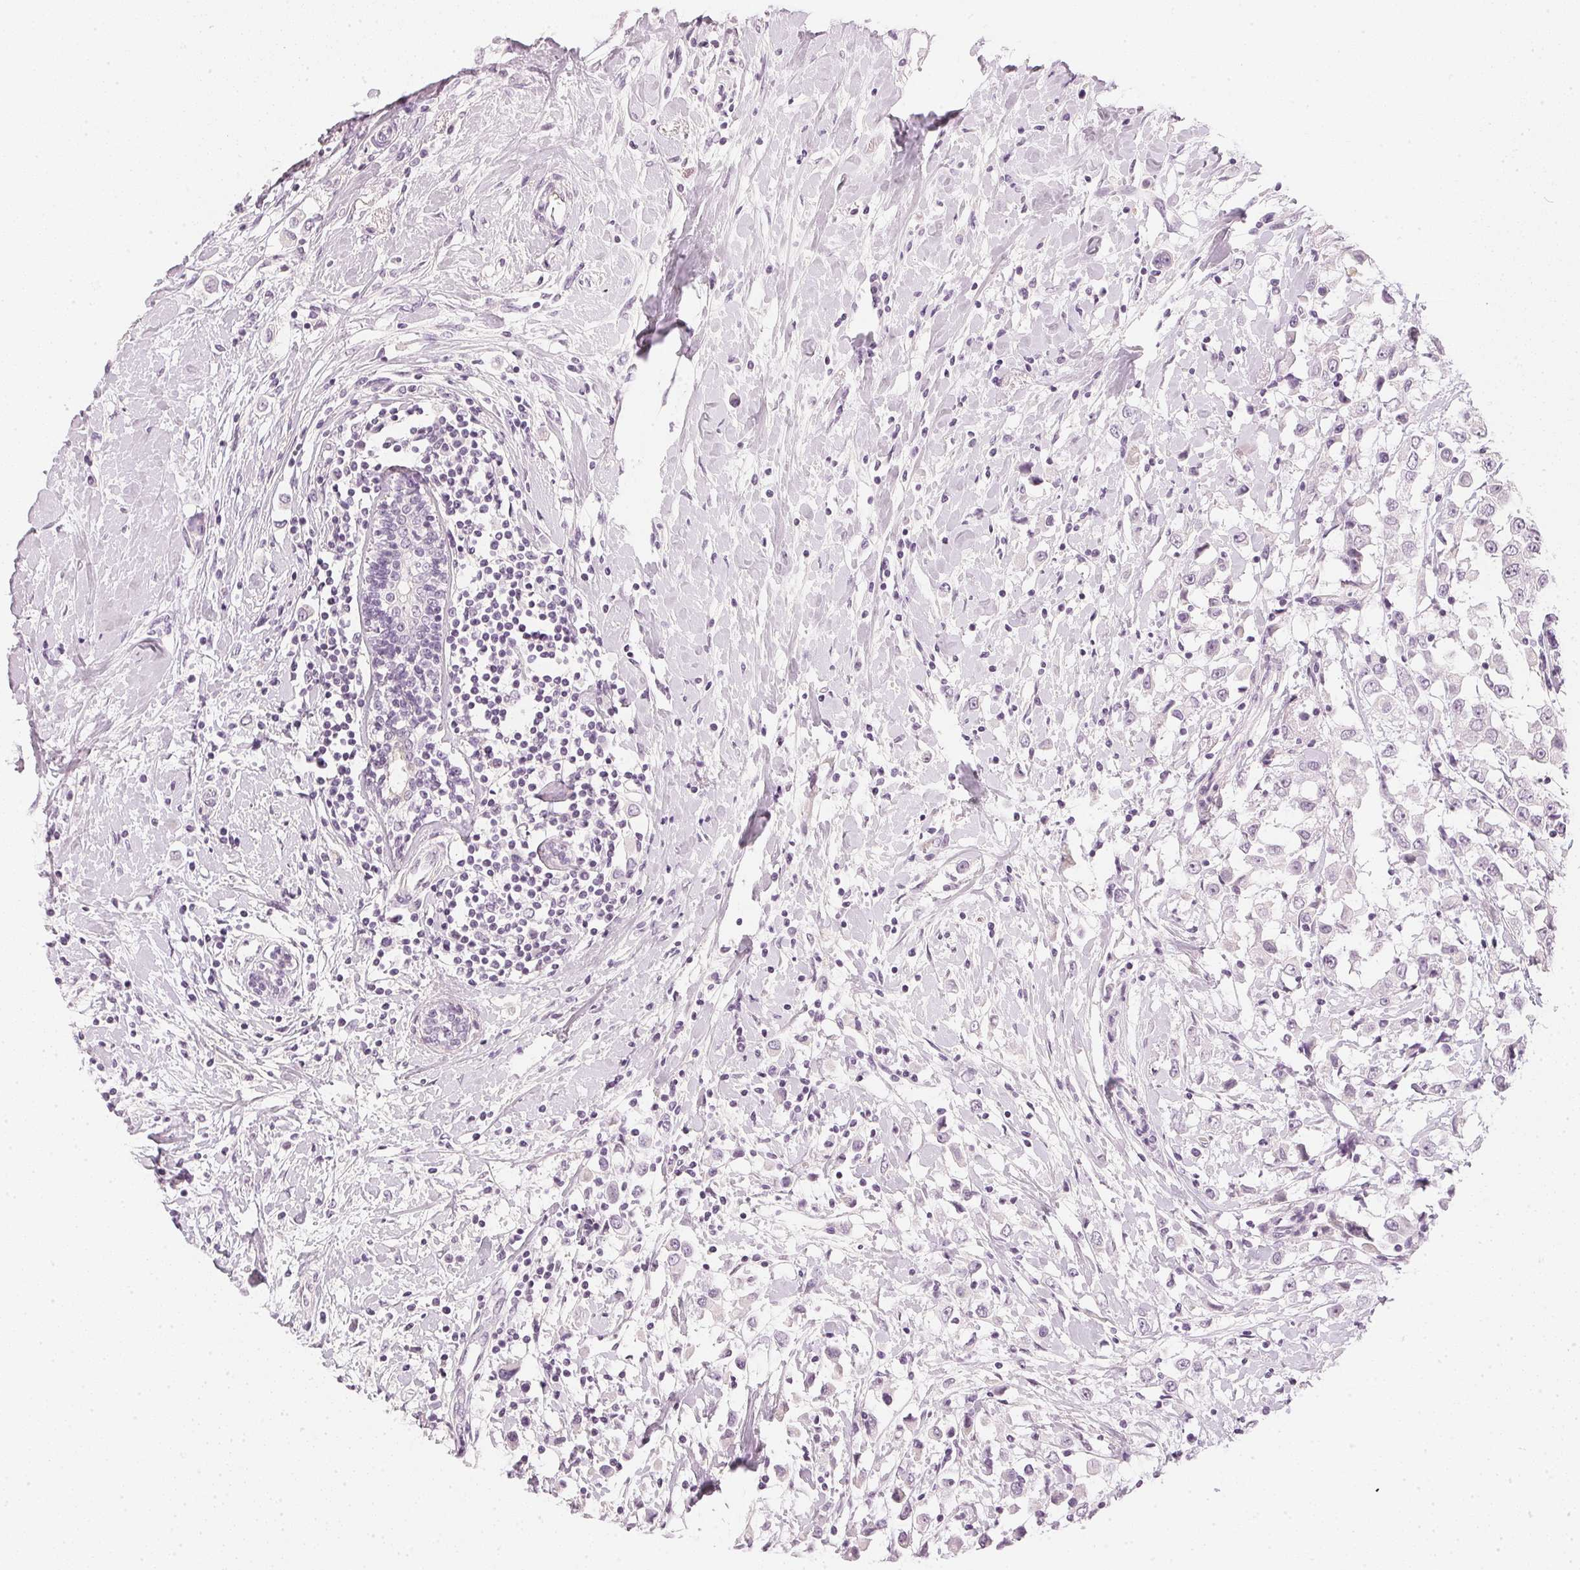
{"staining": {"intensity": "negative", "quantity": "none", "location": "none"}, "tissue": "breast cancer", "cell_type": "Tumor cells", "image_type": "cancer", "snomed": [{"axis": "morphology", "description": "Duct carcinoma"}, {"axis": "topography", "description": "Breast"}], "caption": "The histopathology image reveals no staining of tumor cells in breast intraductal carcinoma.", "gene": "CHST4", "patient": {"sex": "female", "age": 61}}